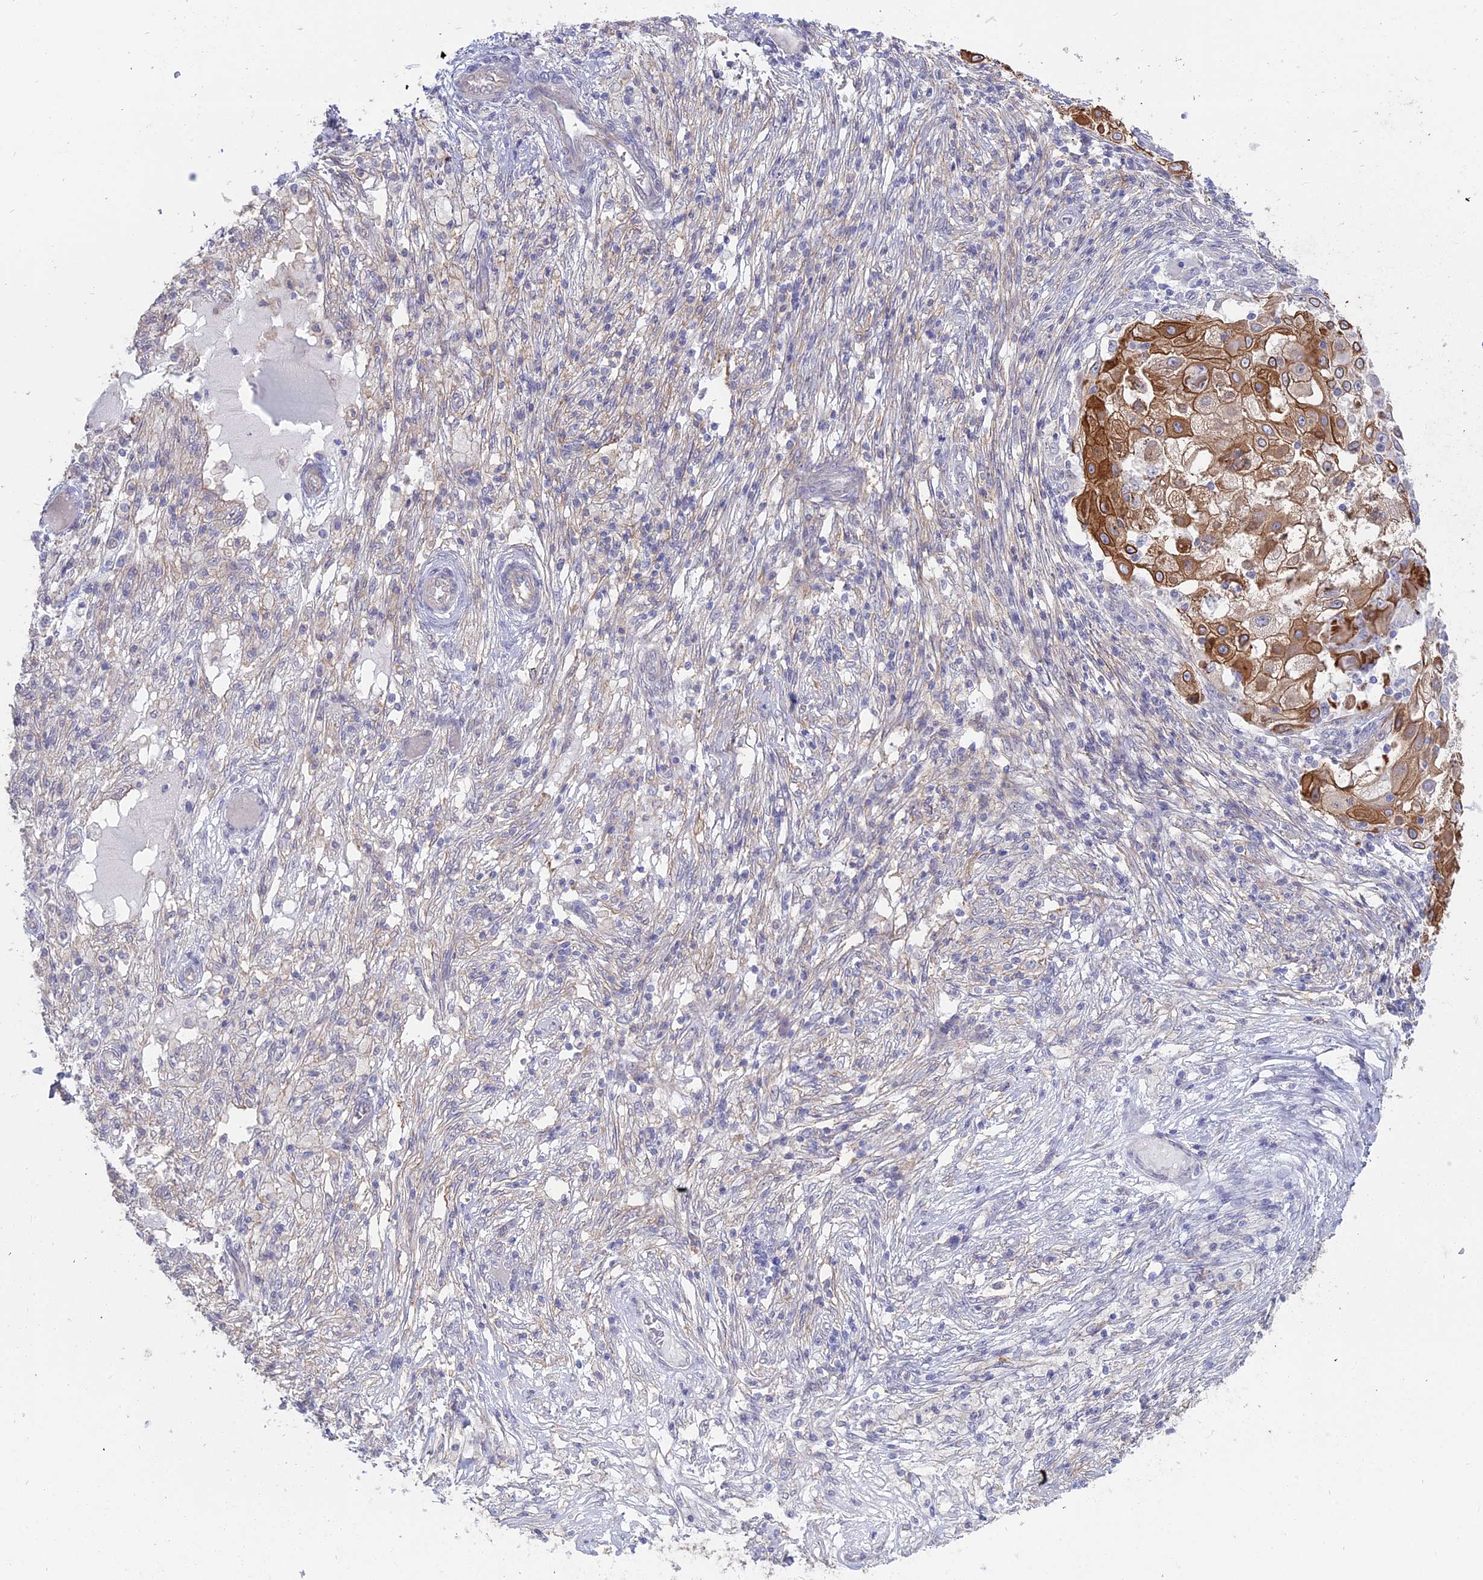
{"staining": {"intensity": "strong", "quantity": "25%-75%", "location": "cytoplasmic/membranous"}, "tissue": "ovarian cancer", "cell_type": "Tumor cells", "image_type": "cancer", "snomed": [{"axis": "morphology", "description": "Carcinoma, endometroid"}, {"axis": "topography", "description": "Ovary"}], "caption": "An immunohistochemistry photomicrograph of neoplastic tissue is shown. Protein staining in brown shows strong cytoplasmic/membranous positivity in endometroid carcinoma (ovarian) within tumor cells. Ihc stains the protein of interest in brown and the nuclei are stained blue.", "gene": "MYO5B", "patient": {"sex": "female", "age": 42}}